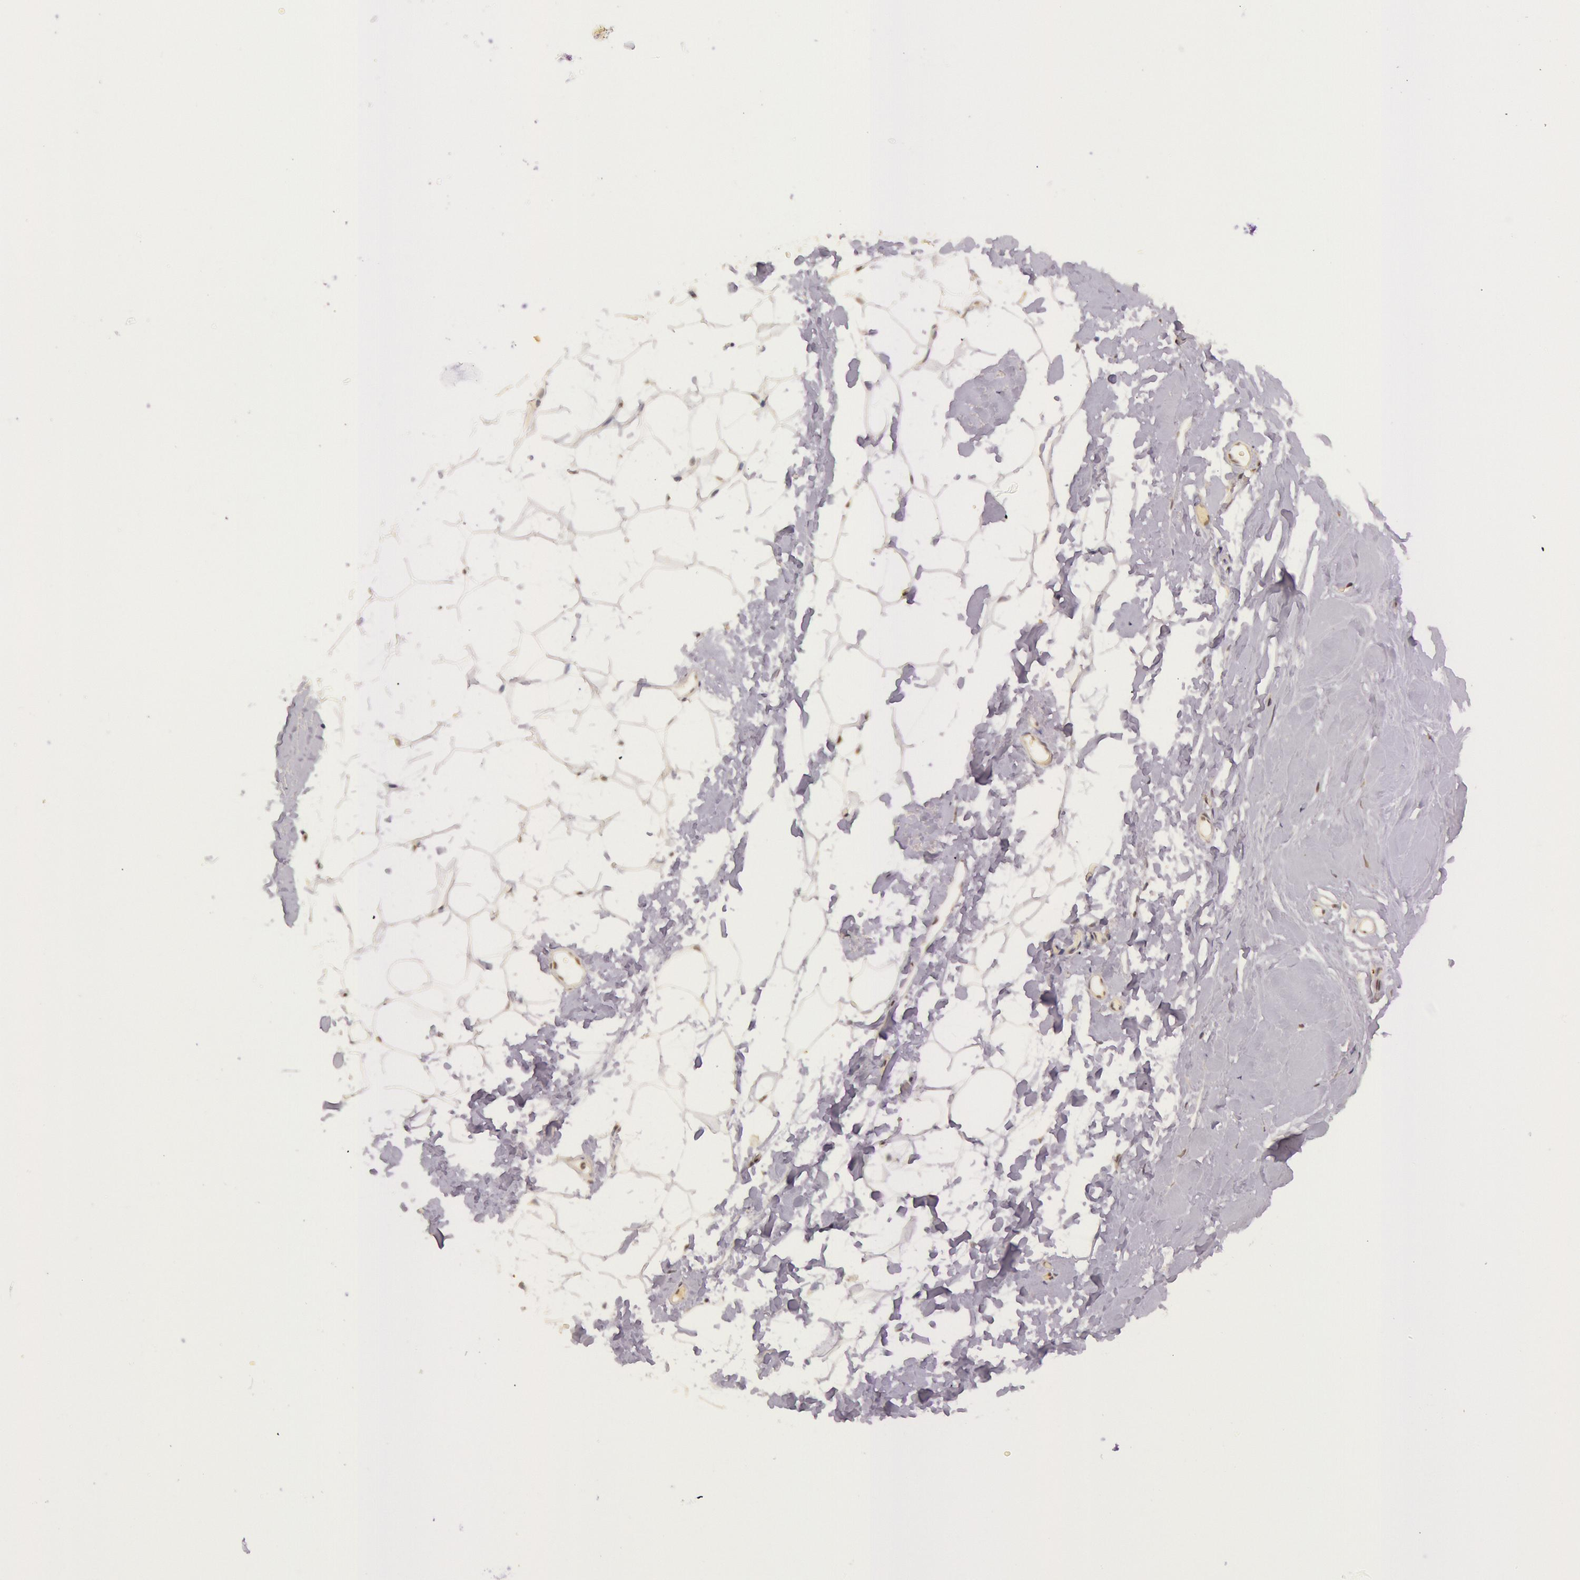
{"staining": {"intensity": "weak", "quantity": ">75%", "location": "nuclear"}, "tissue": "adipose tissue", "cell_type": "Adipocytes", "image_type": "normal", "snomed": [{"axis": "morphology", "description": "Normal tissue, NOS"}, {"axis": "morphology", "description": "Fibrosis, NOS"}, {"axis": "topography", "description": "Breast"}], "caption": "A high-resolution image shows IHC staining of unremarkable adipose tissue, which exhibits weak nuclear expression in approximately >75% of adipocytes.", "gene": "RTL10", "patient": {"sex": "female", "age": 24}}